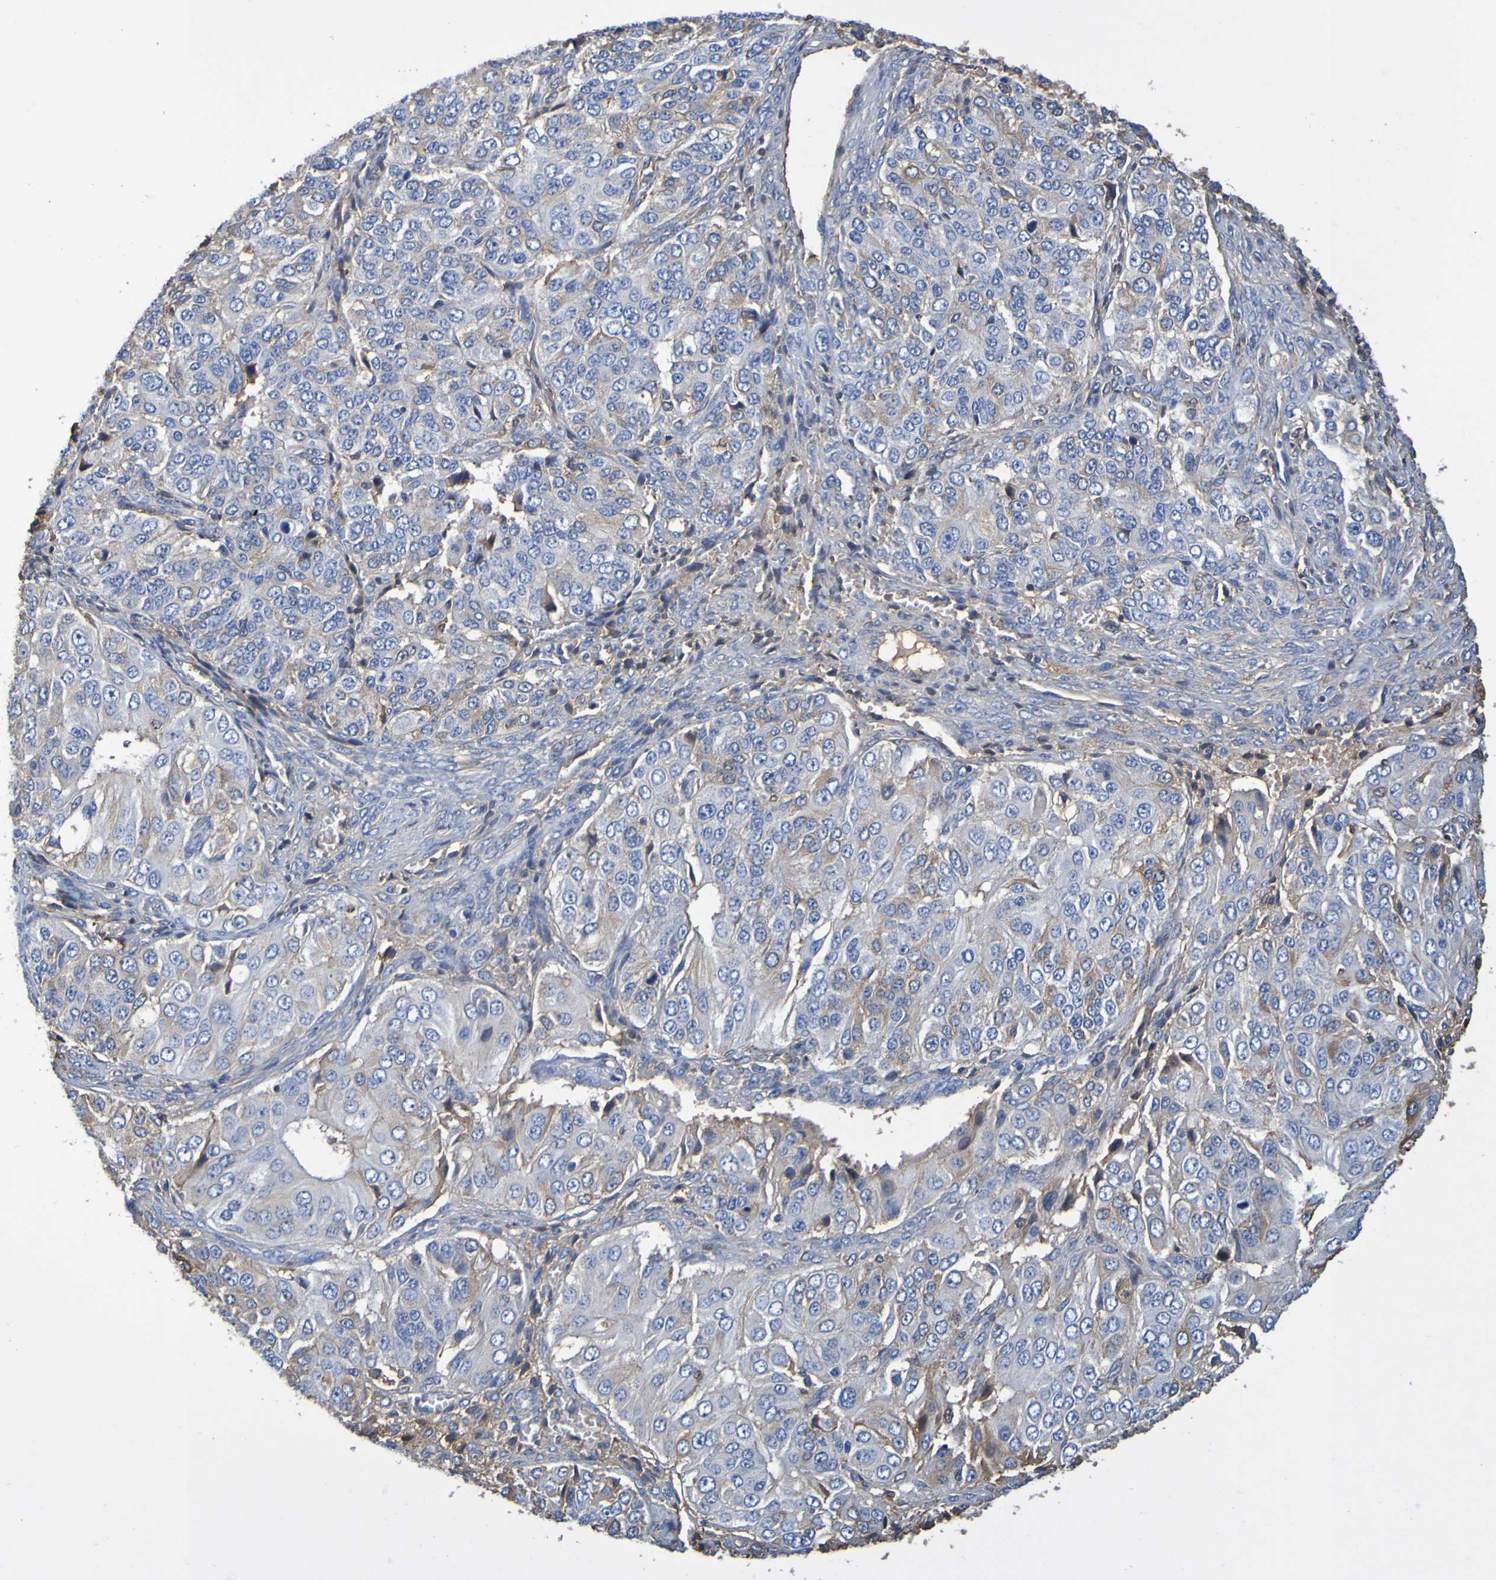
{"staining": {"intensity": "moderate", "quantity": "<25%", "location": "cytoplasmic/membranous"}, "tissue": "ovarian cancer", "cell_type": "Tumor cells", "image_type": "cancer", "snomed": [{"axis": "morphology", "description": "Carcinoma, endometroid"}, {"axis": "topography", "description": "Ovary"}], "caption": "Immunohistochemical staining of ovarian cancer displays low levels of moderate cytoplasmic/membranous protein staining in about <25% of tumor cells. (DAB = brown stain, brightfield microscopy at high magnification).", "gene": "GAB3", "patient": {"sex": "female", "age": 51}}